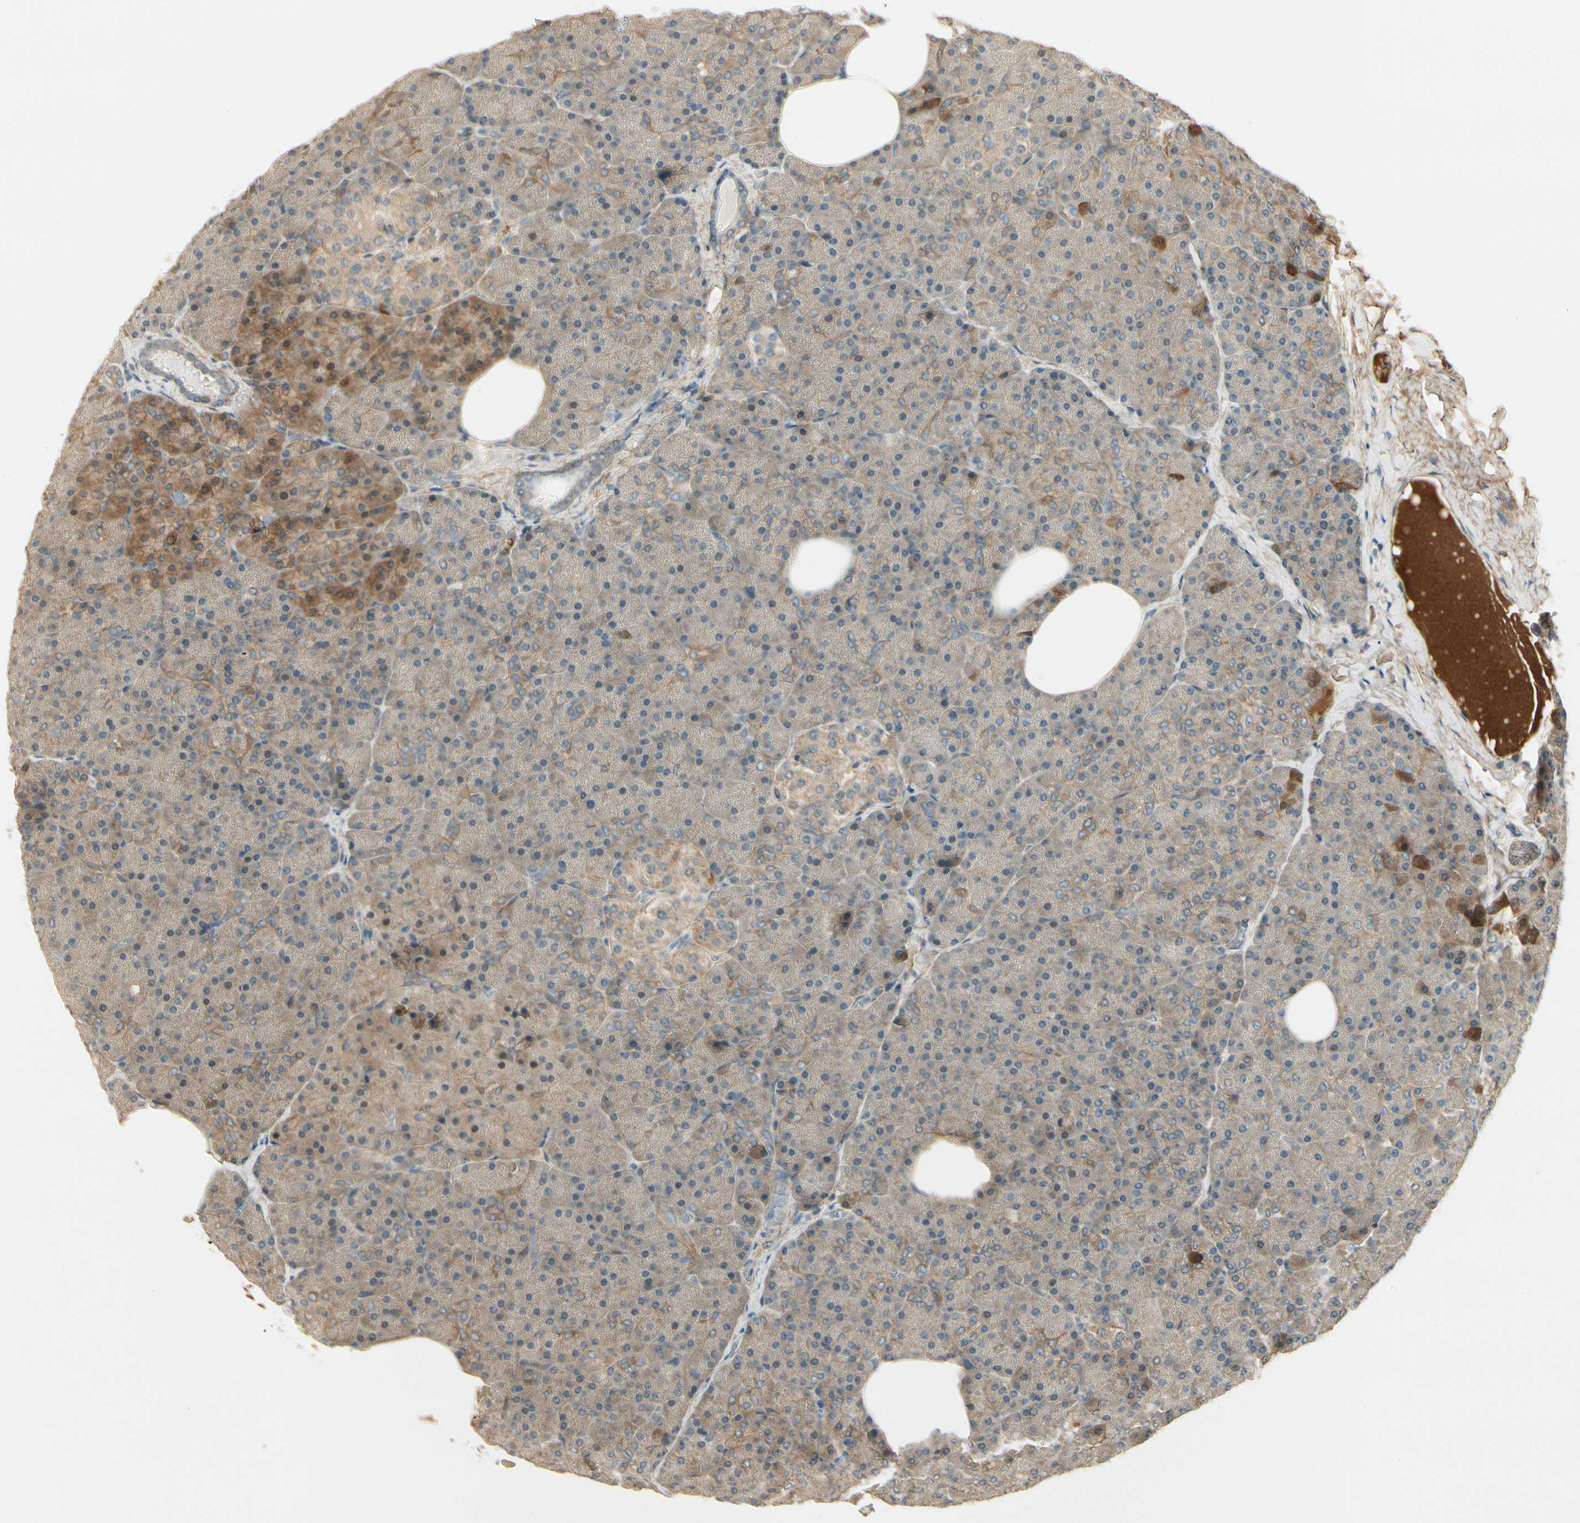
{"staining": {"intensity": "moderate", "quantity": "<25%", "location": "cytoplasmic/membranous"}, "tissue": "pancreas", "cell_type": "Exocrine glandular cells", "image_type": "normal", "snomed": [{"axis": "morphology", "description": "Normal tissue, NOS"}, {"axis": "topography", "description": "Pancreas"}], "caption": "DAB immunohistochemical staining of normal pancreas shows moderate cytoplasmic/membranous protein positivity in about <25% of exocrine glandular cells.", "gene": "EPHB3", "patient": {"sex": "female", "age": 35}}